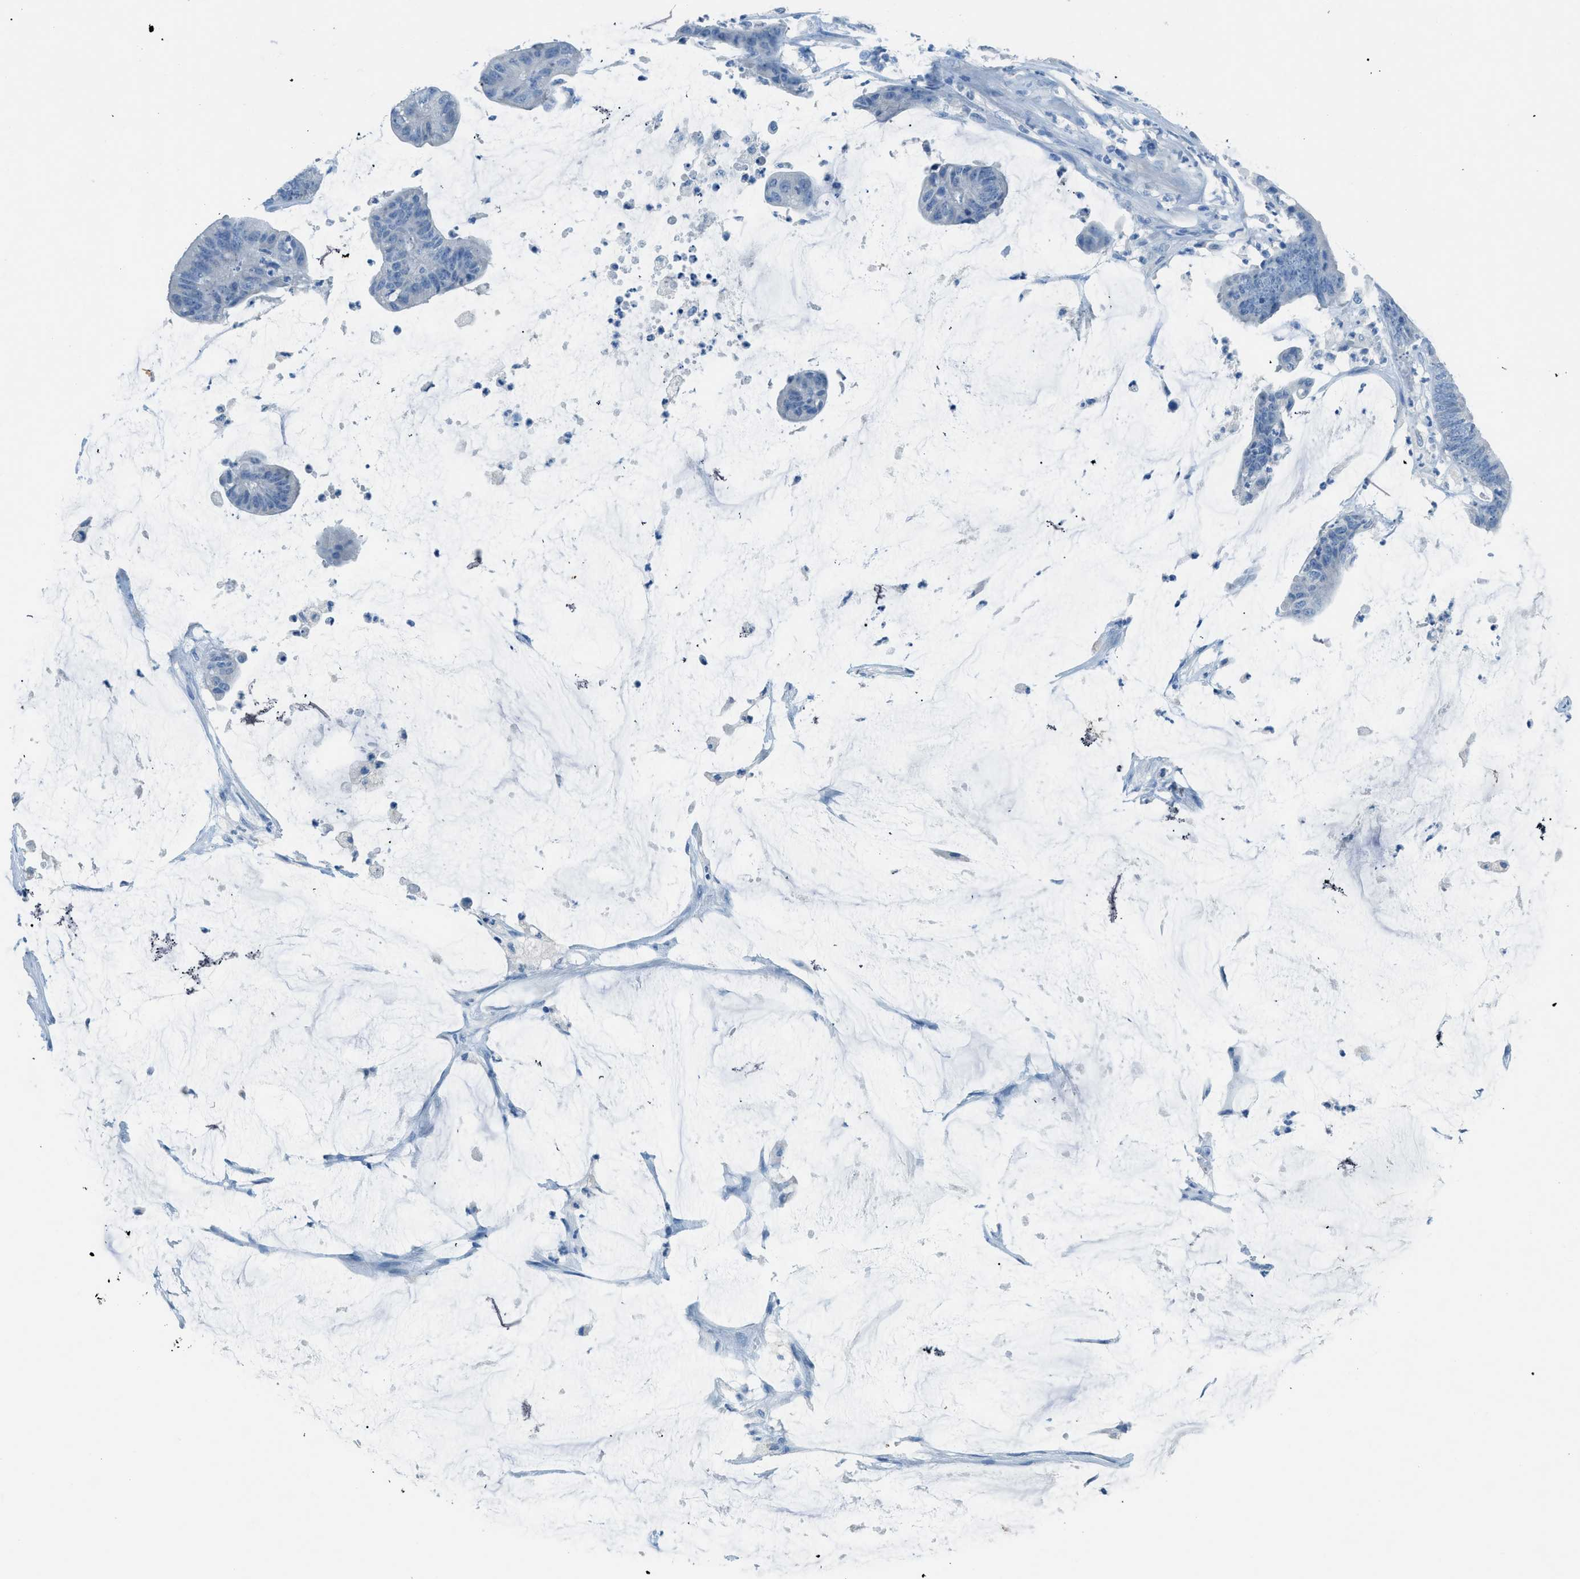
{"staining": {"intensity": "negative", "quantity": "none", "location": "none"}, "tissue": "colorectal cancer", "cell_type": "Tumor cells", "image_type": "cancer", "snomed": [{"axis": "morphology", "description": "Adenocarcinoma, NOS"}, {"axis": "topography", "description": "Rectum"}], "caption": "A high-resolution histopathology image shows IHC staining of adenocarcinoma (colorectal), which demonstrates no significant positivity in tumor cells.", "gene": "ACAN", "patient": {"sex": "female", "age": 66}}